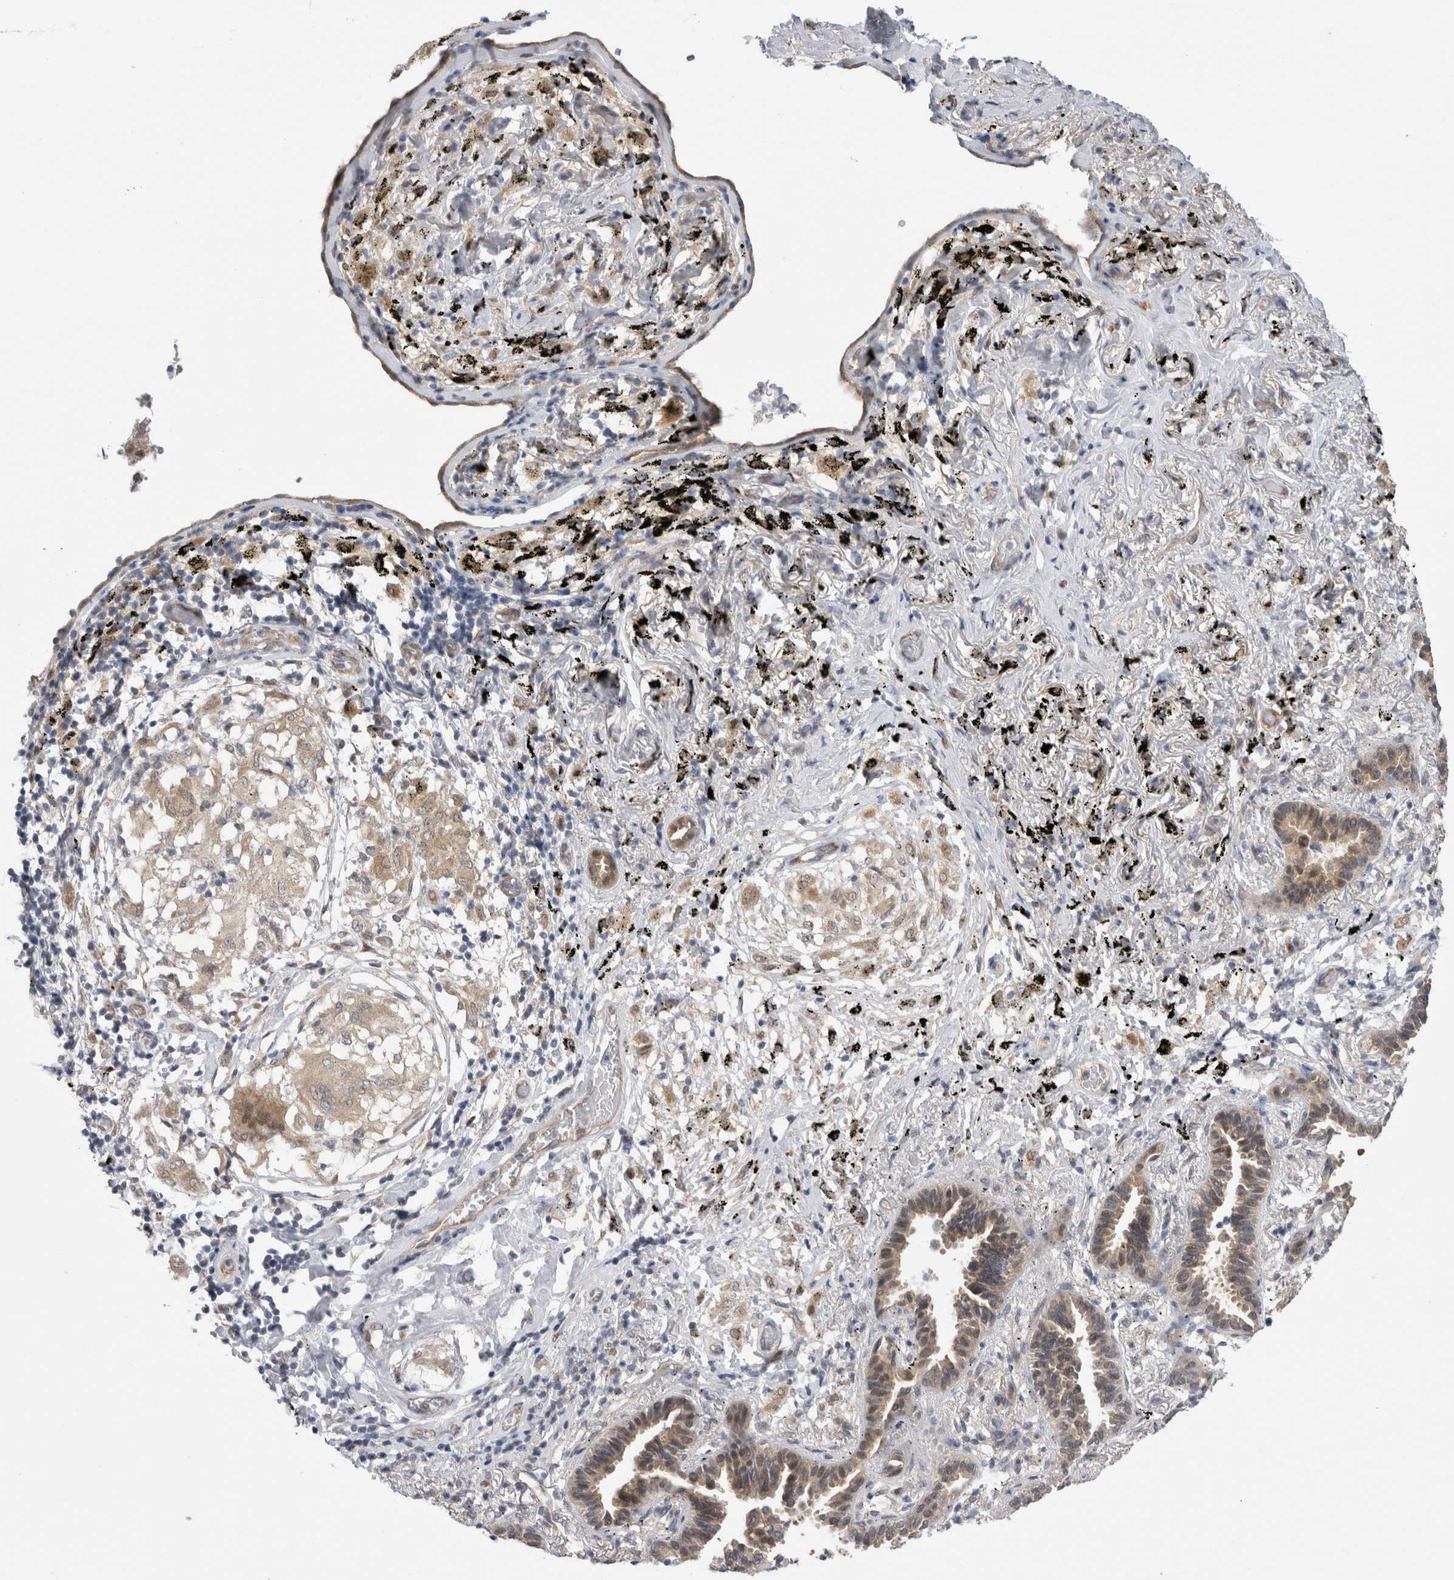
{"staining": {"intensity": "weak", "quantity": ">75%", "location": "cytoplasmic/membranous,nuclear"}, "tissue": "lung cancer", "cell_type": "Tumor cells", "image_type": "cancer", "snomed": [{"axis": "morphology", "description": "Adenocarcinoma, NOS"}, {"axis": "topography", "description": "Lung"}], "caption": "Immunohistochemical staining of lung adenocarcinoma exhibits low levels of weak cytoplasmic/membranous and nuclear protein positivity in about >75% of tumor cells. The staining was performed using DAB (3,3'-diaminobenzidine), with brown indicating positive protein expression. Nuclei are stained blue with hematoxylin.", "gene": "TAFA5", "patient": {"sex": "male", "age": 59}}